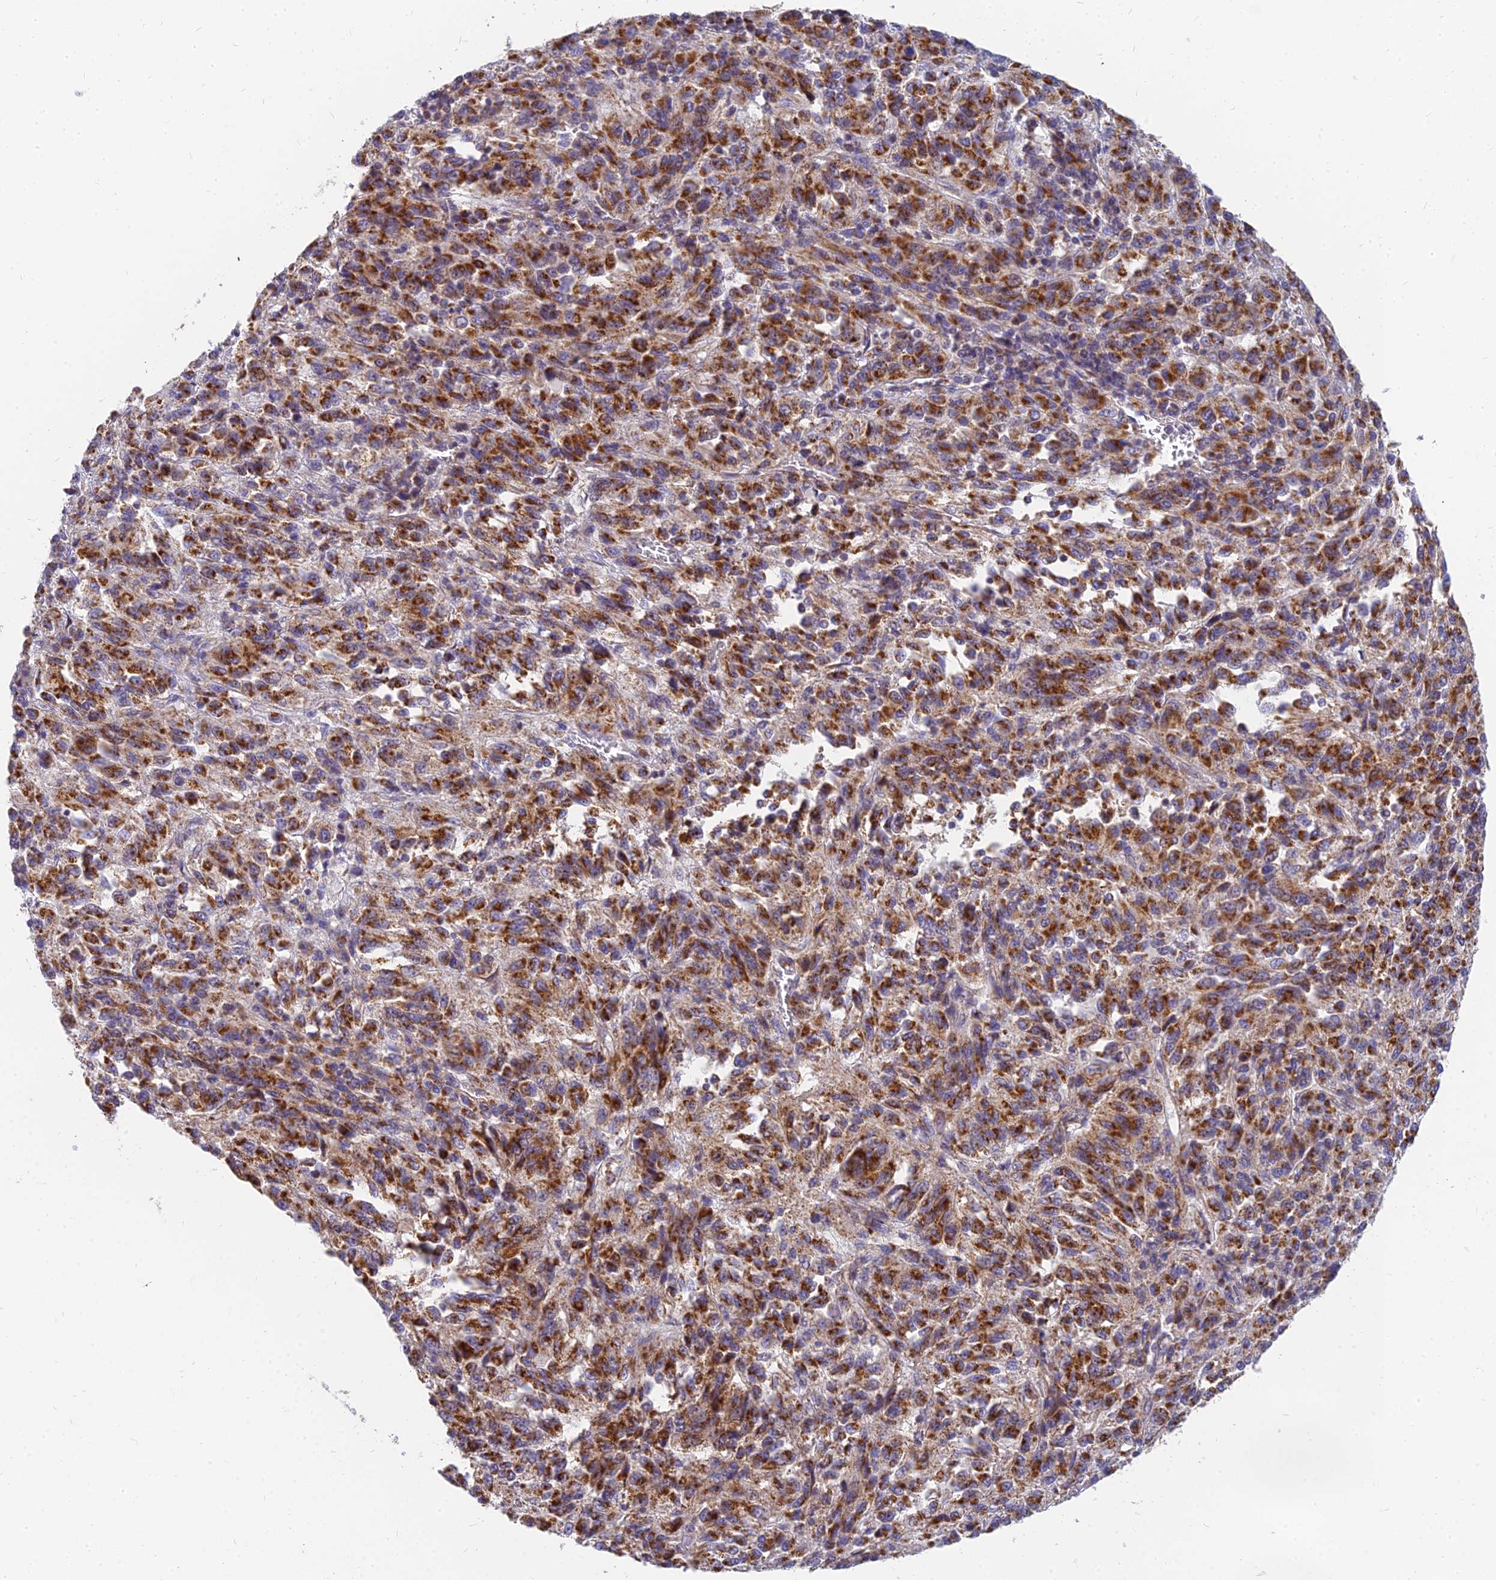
{"staining": {"intensity": "strong", "quantity": ">75%", "location": "cytoplasmic/membranous"}, "tissue": "melanoma", "cell_type": "Tumor cells", "image_type": "cancer", "snomed": [{"axis": "morphology", "description": "Malignant melanoma, Metastatic site"}, {"axis": "topography", "description": "Lung"}], "caption": "This histopathology image displays melanoma stained with IHC to label a protein in brown. The cytoplasmic/membranous of tumor cells show strong positivity for the protein. Nuclei are counter-stained blue.", "gene": "MRPL15", "patient": {"sex": "male", "age": 64}}